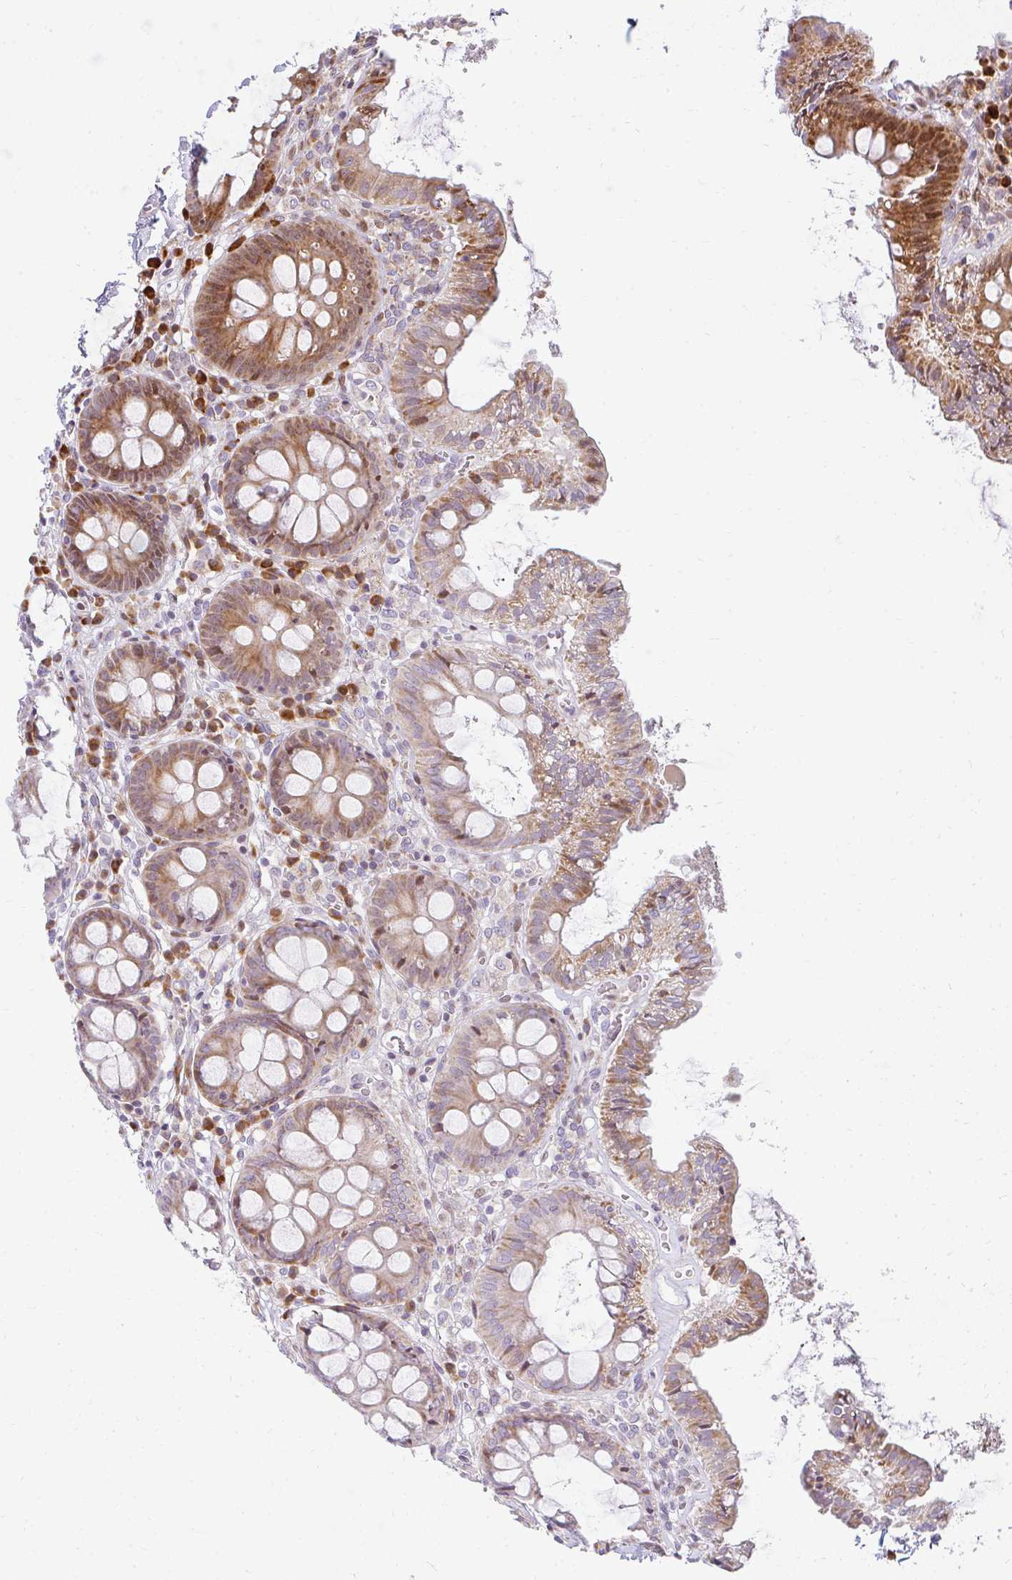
{"staining": {"intensity": "weak", "quantity": "25%-75%", "location": "cytoplasmic/membranous"}, "tissue": "colon", "cell_type": "Endothelial cells", "image_type": "normal", "snomed": [{"axis": "morphology", "description": "Normal tissue, NOS"}, {"axis": "topography", "description": "Colon"}, {"axis": "topography", "description": "Peripheral nerve tissue"}], "caption": "Brown immunohistochemical staining in normal colon shows weak cytoplasmic/membranous staining in about 25%-75% of endothelial cells. Using DAB (brown) and hematoxylin (blue) stains, captured at high magnification using brightfield microscopy.", "gene": "PLA2G5", "patient": {"sex": "male", "age": 84}}